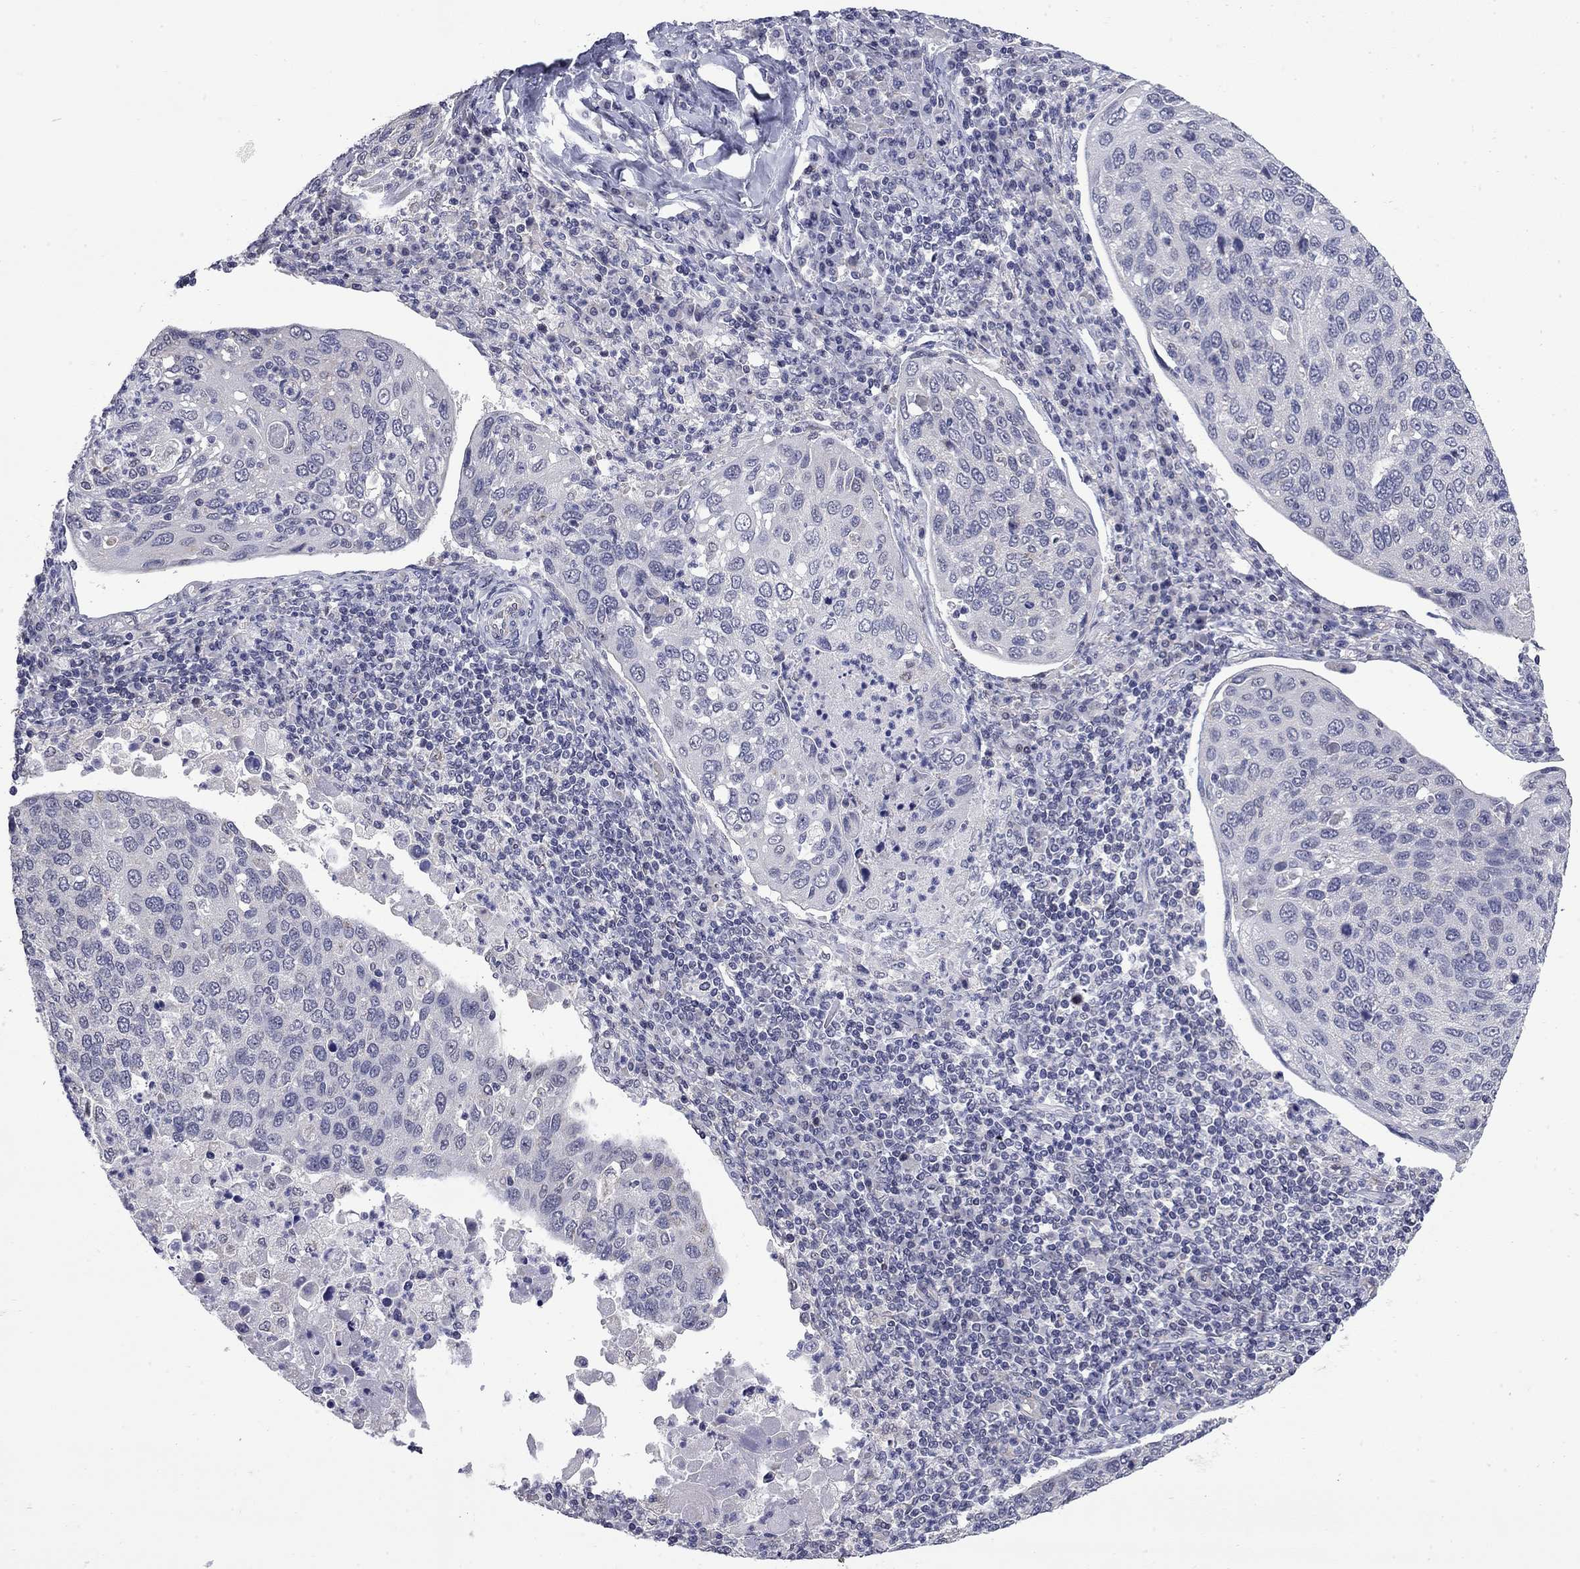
{"staining": {"intensity": "negative", "quantity": "none", "location": "none"}, "tissue": "cervical cancer", "cell_type": "Tumor cells", "image_type": "cancer", "snomed": [{"axis": "morphology", "description": "Squamous cell carcinoma, NOS"}, {"axis": "topography", "description": "Cervix"}], "caption": "A micrograph of cervical squamous cell carcinoma stained for a protein shows no brown staining in tumor cells. (DAB IHC, high magnification).", "gene": "HTR4", "patient": {"sex": "female", "age": 54}}